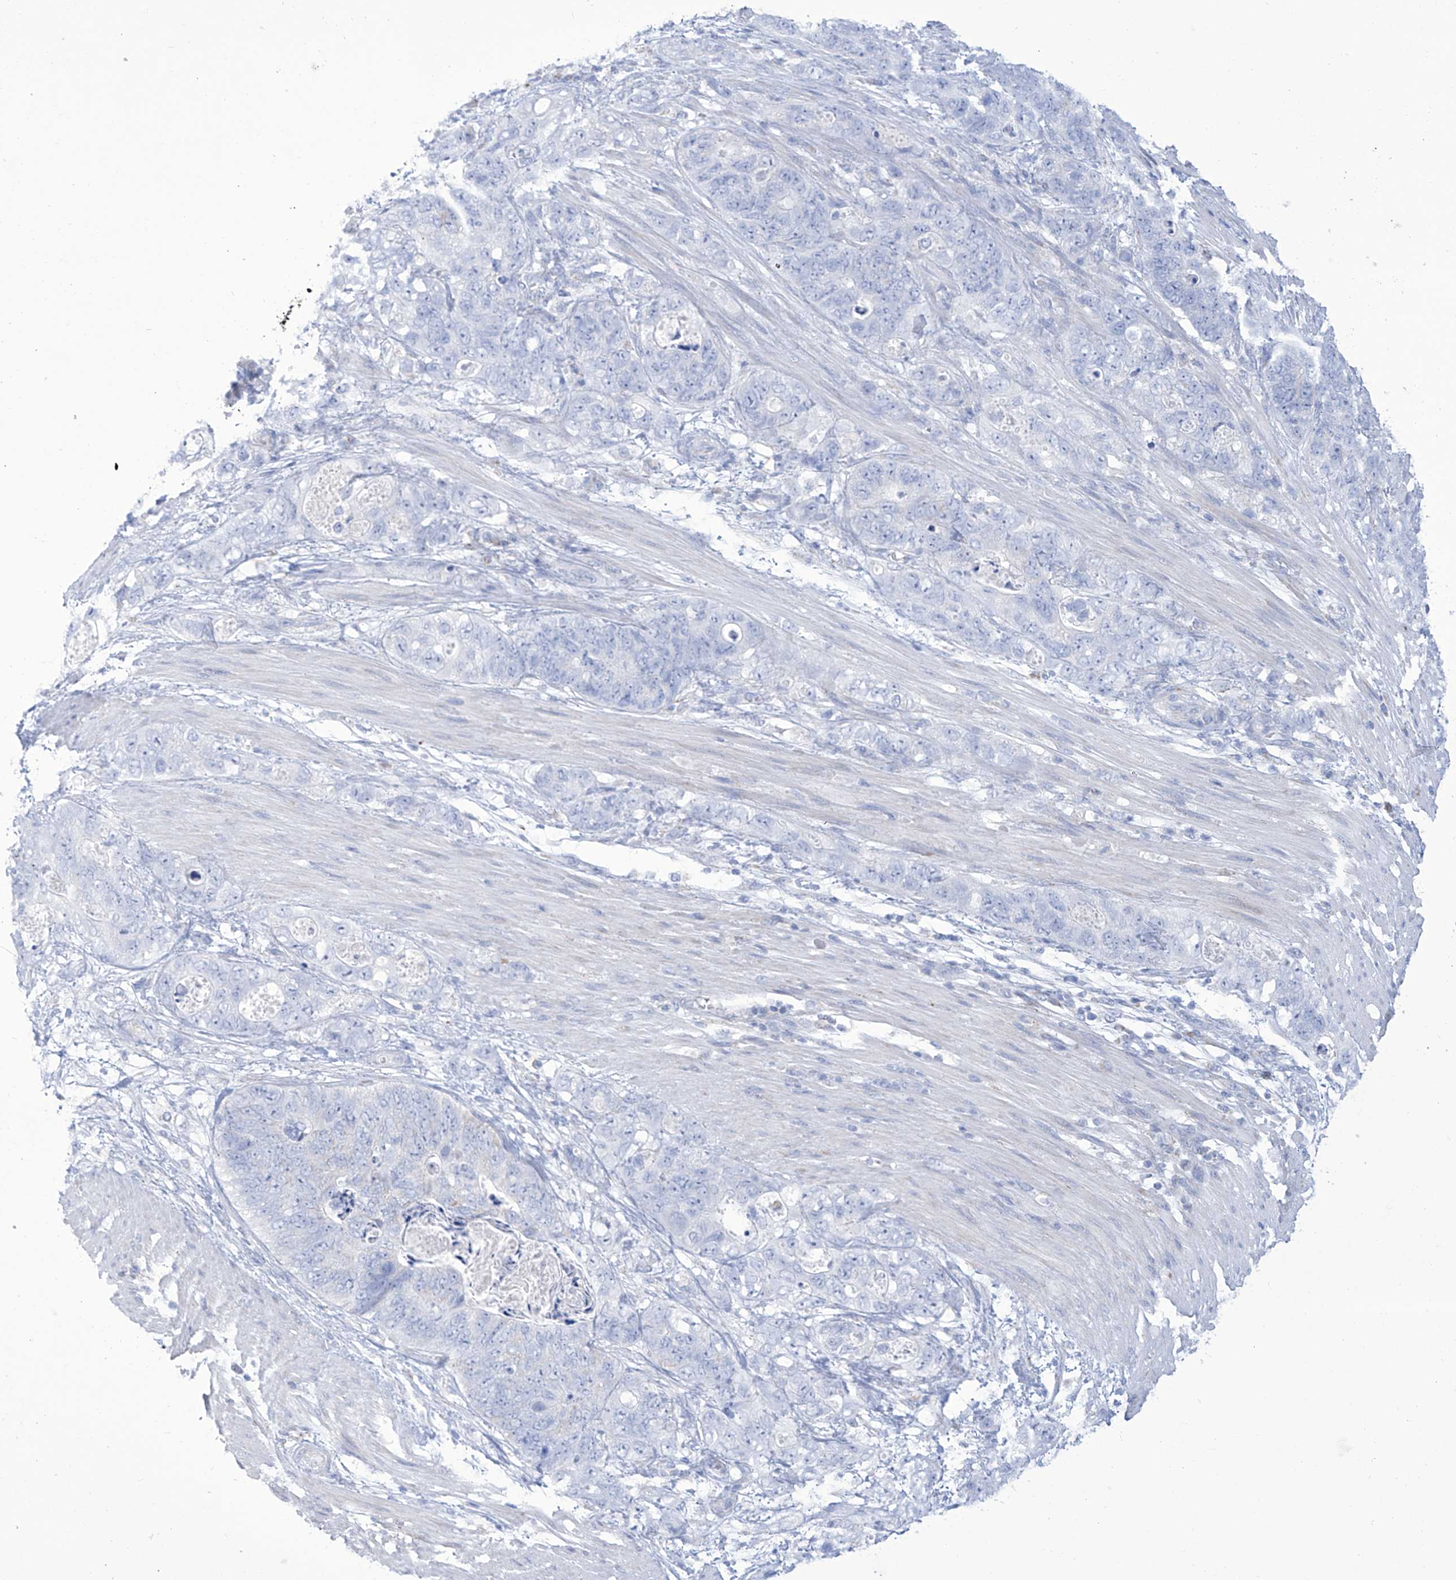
{"staining": {"intensity": "negative", "quantity": "none", "location": "none"}, "tissue": "stomach cancer", "cell_type": "Tumor cells", "image_type": "cancer", "snomed": [{"axis": "morphology", "description": "Normal tissue, NOS"}, {"axis": "morphology", "description": "Adenocarcinoma, NOS"}, {"axis": "topography", "description": "Stomach"}], "caption": "Image shows no protein positivity in tumor cells of stomach adenocarcinoma tissue.", "gene": "ALDH6A1", "patient": {"sex": "female", "age": 89}}